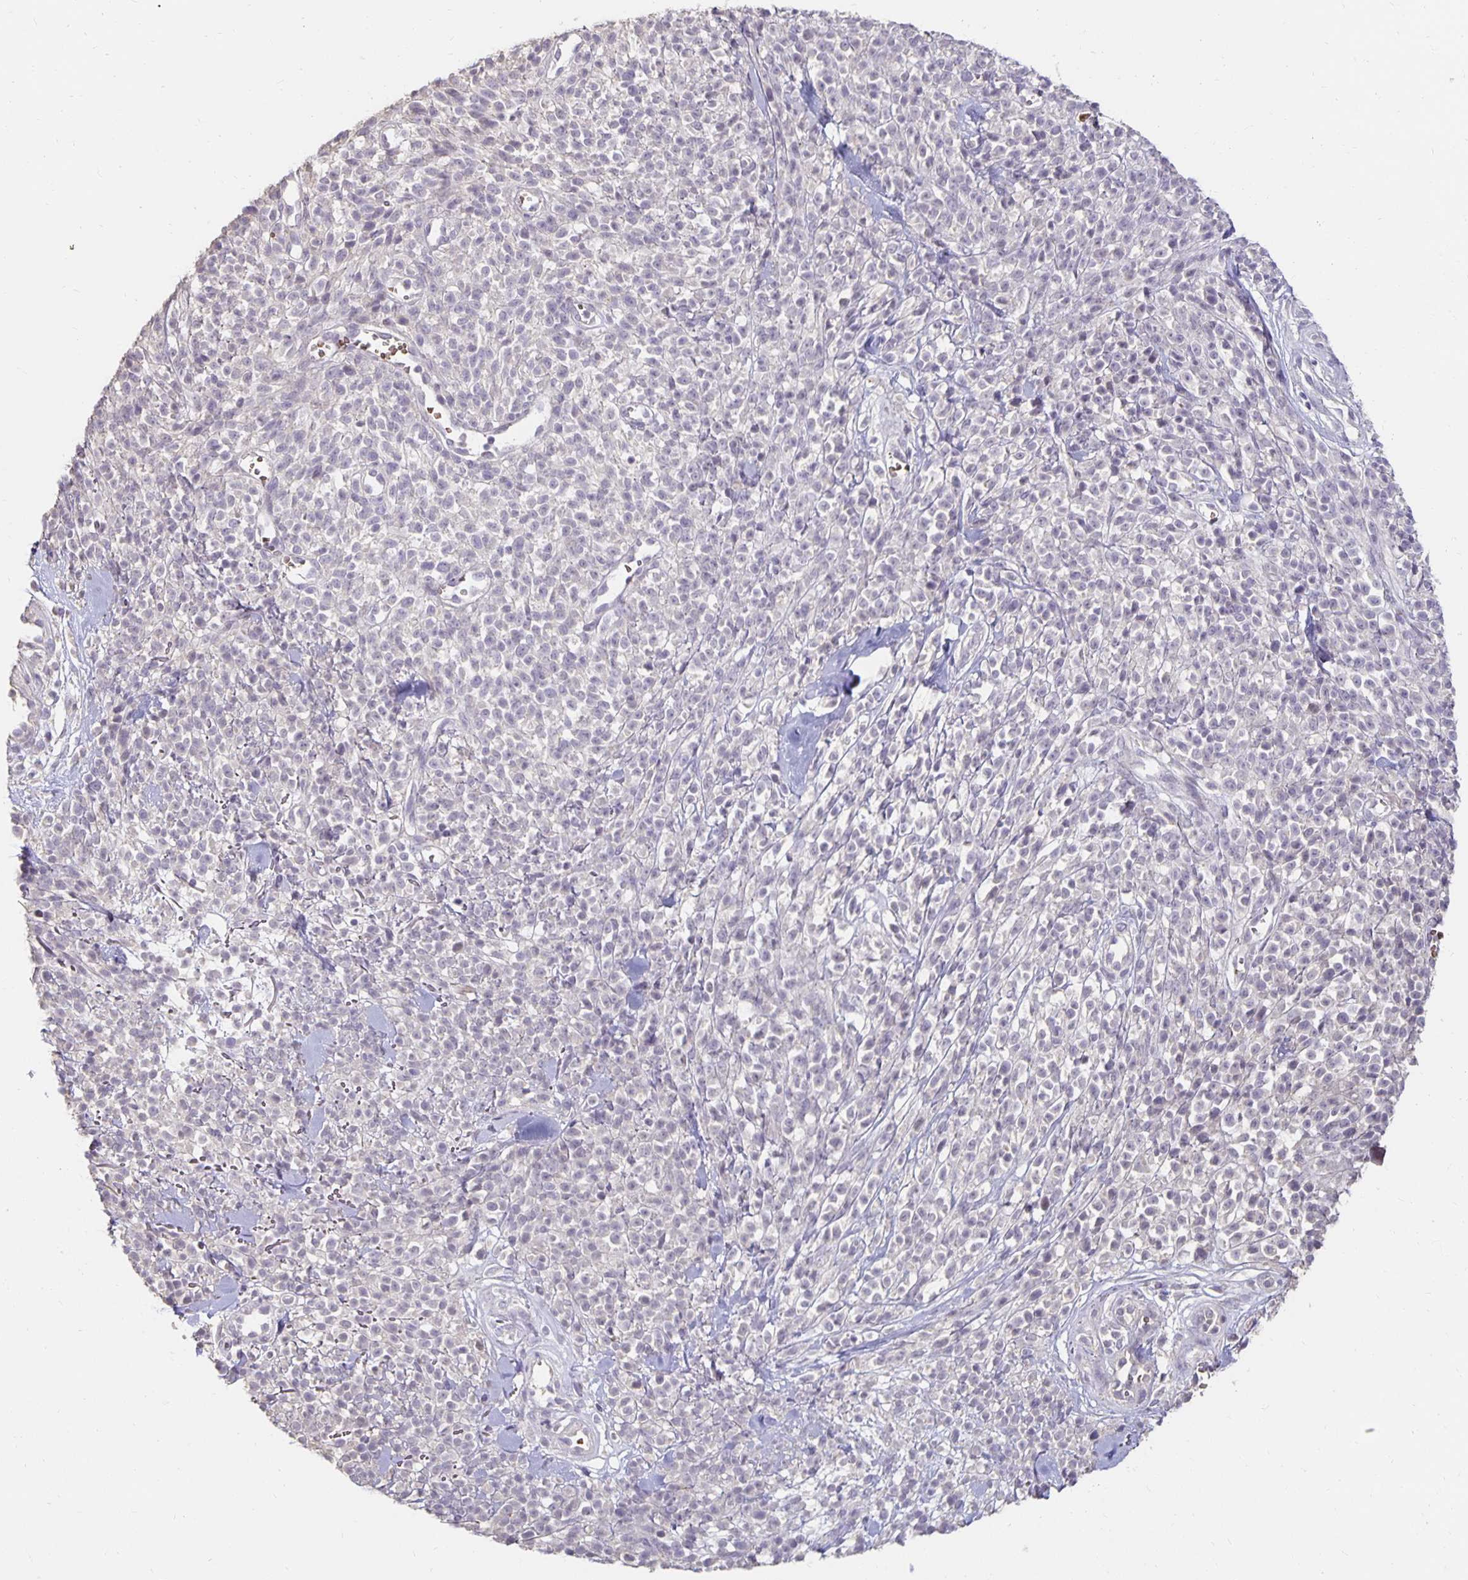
{"staining": {"intensity": "negative", "quantity": "none", "location": "none"}, "tissue": "melanoma", "cell_type": "Tumor cells", "image_type": "cancer", "snomed": [{"axis": "morphology", "description": "Malignant melanoma, NOS"}, {"axis": "topography", "description": "Skin"}, {"axis": "topography", "description": "Skin of trunk"}], "caption": "This micrograph is of malignant melanoma stained with IHC to label a protein in brown with the nuclei are counter-stained blue. There is no positivity in tumor cells.", "gene": "CST6", "patient": {"sex": "male", "age": 74}}